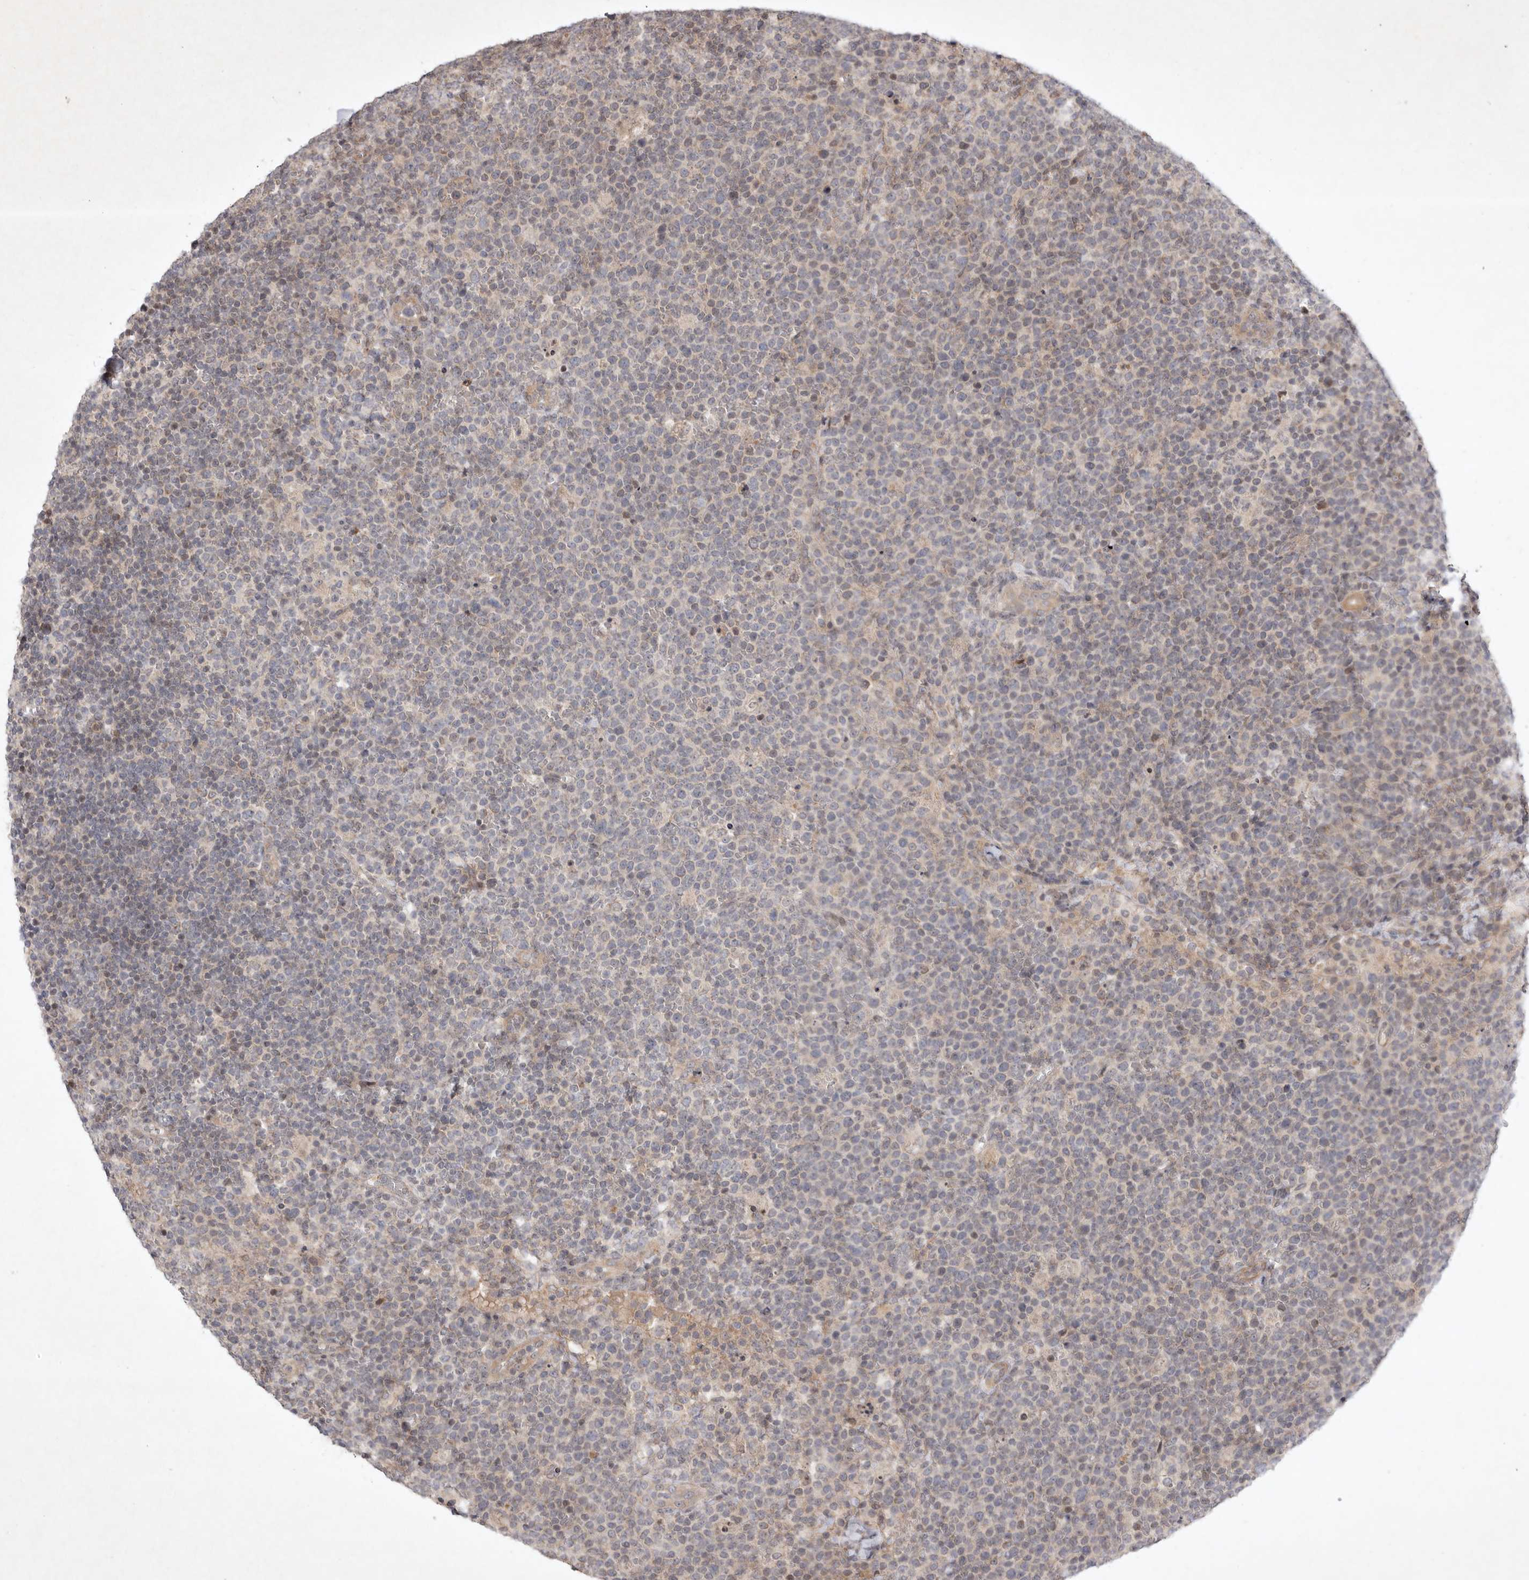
{"staining": {"intensity": "negative", "quantity": "none", "location": "none"}, "tissue": "lymphoma", "cell_type": "Tumor cells", "image_type": "cancer", "snomed": [{"axis": "morphology", "description": "Malignant lymphoma, non-Hodgkin's type, High grade"}, {"axis": "topography", "description": "Lymph node"}], "caption": "A photomicrograph of malignant lymphoma, non-Hodgkin's type (high-grade) stained for a protein reveals no brown staining in tumor cells.", "gene": "EIF2AK1", "patient": {"sex": "male", "age": 61}}